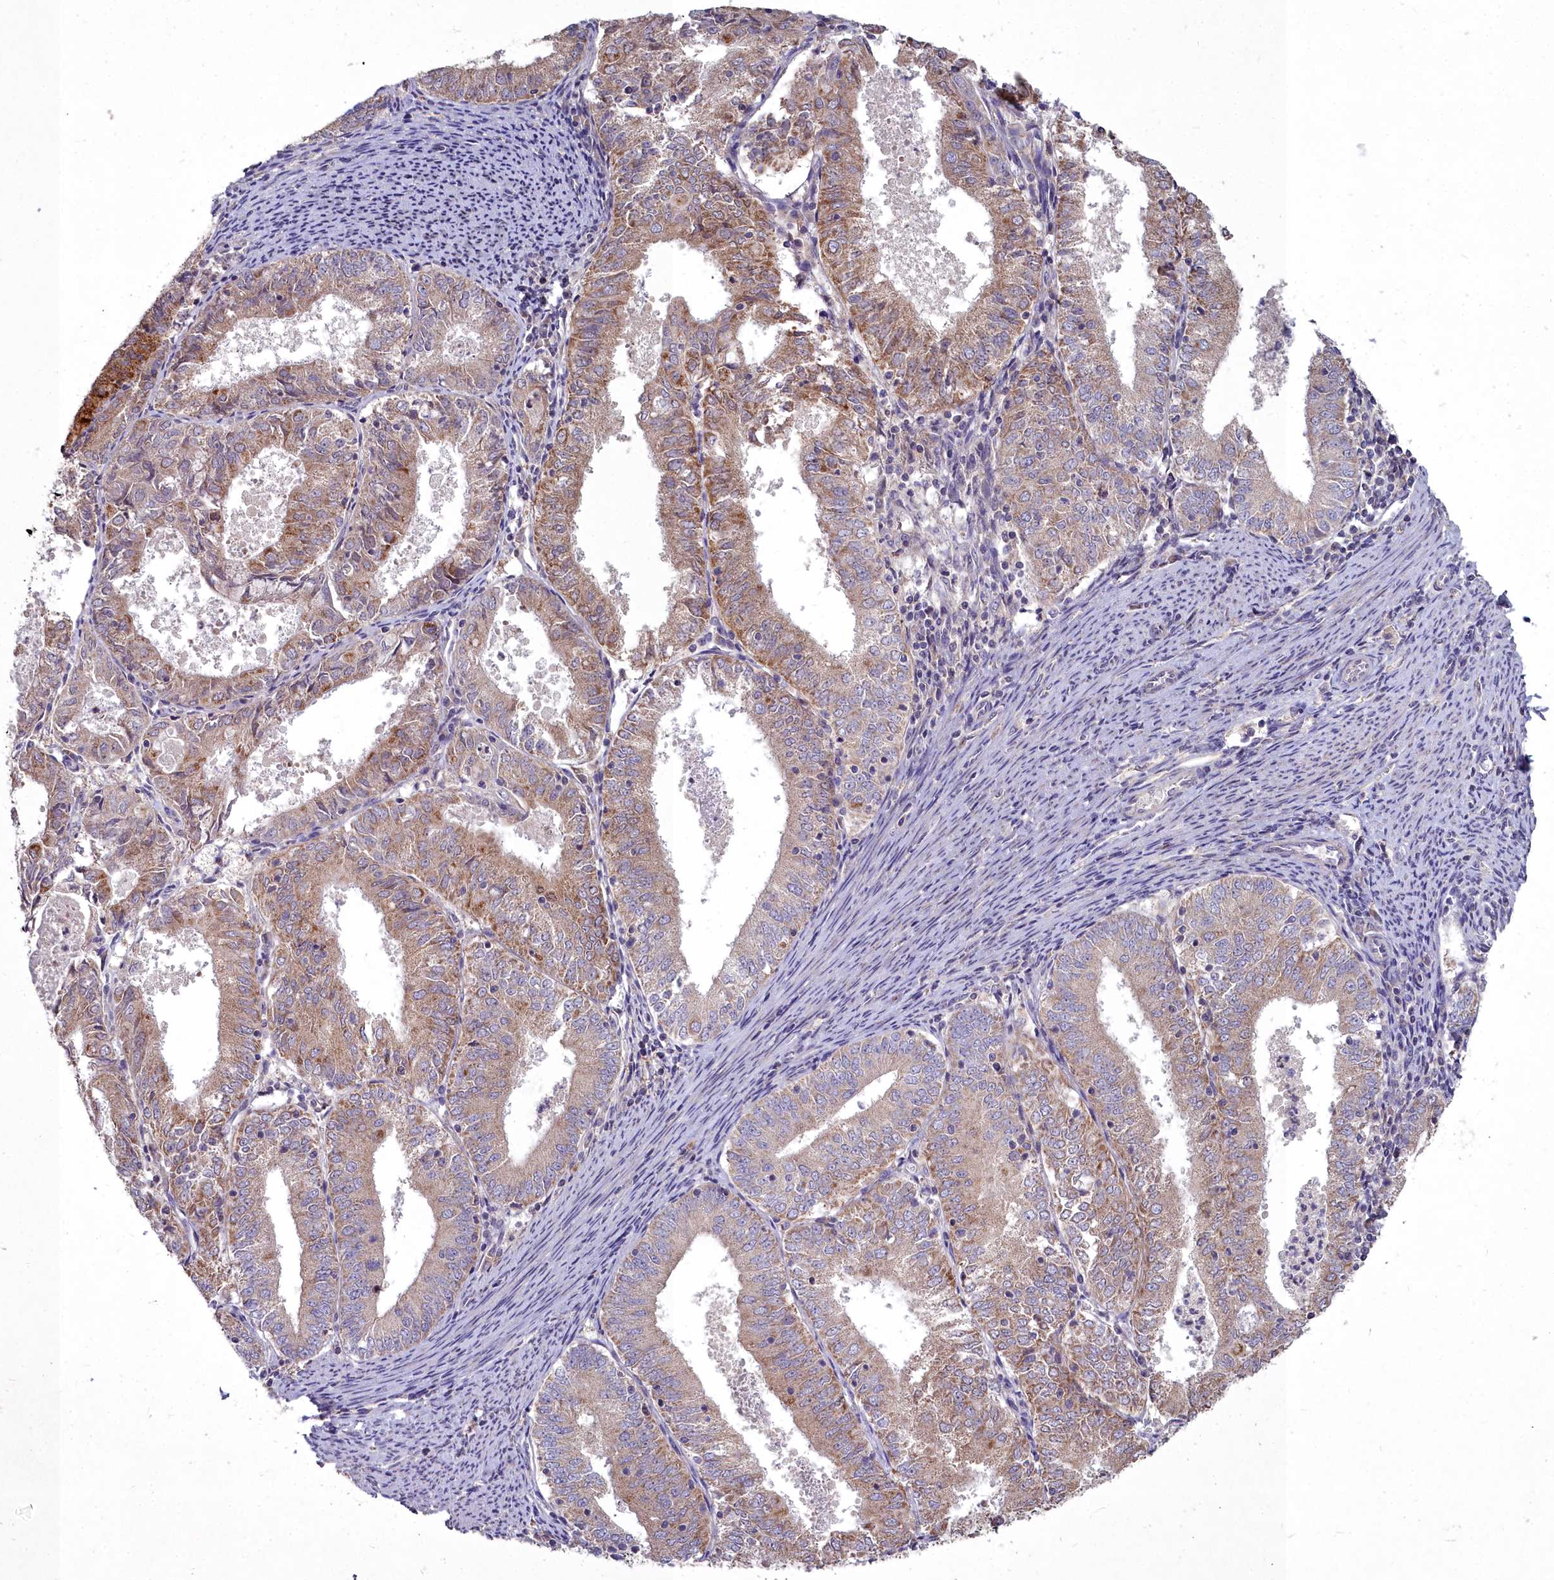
{"staining": {"intensity": "moderate", "quantity": "25%-75%", "location": "cytoplasmic/membranous"}, "tissue": "endometrial cancer", "cell_type": "Tumor cells", "image_type": "cancer", "snomed": [{"axis": "morphology", "description": "Adenocarcinoma, NOS"}, {"axis": "topography", "description": "Endometrium"}], "caption": "An image of human endometrial adenocarcinoma stained for a protein demonstrates moderate cytoplasmic/membranous brown staining in tumor cells.", "gene": "MICU2", "patient": {"sex": "female", "age": 57}}